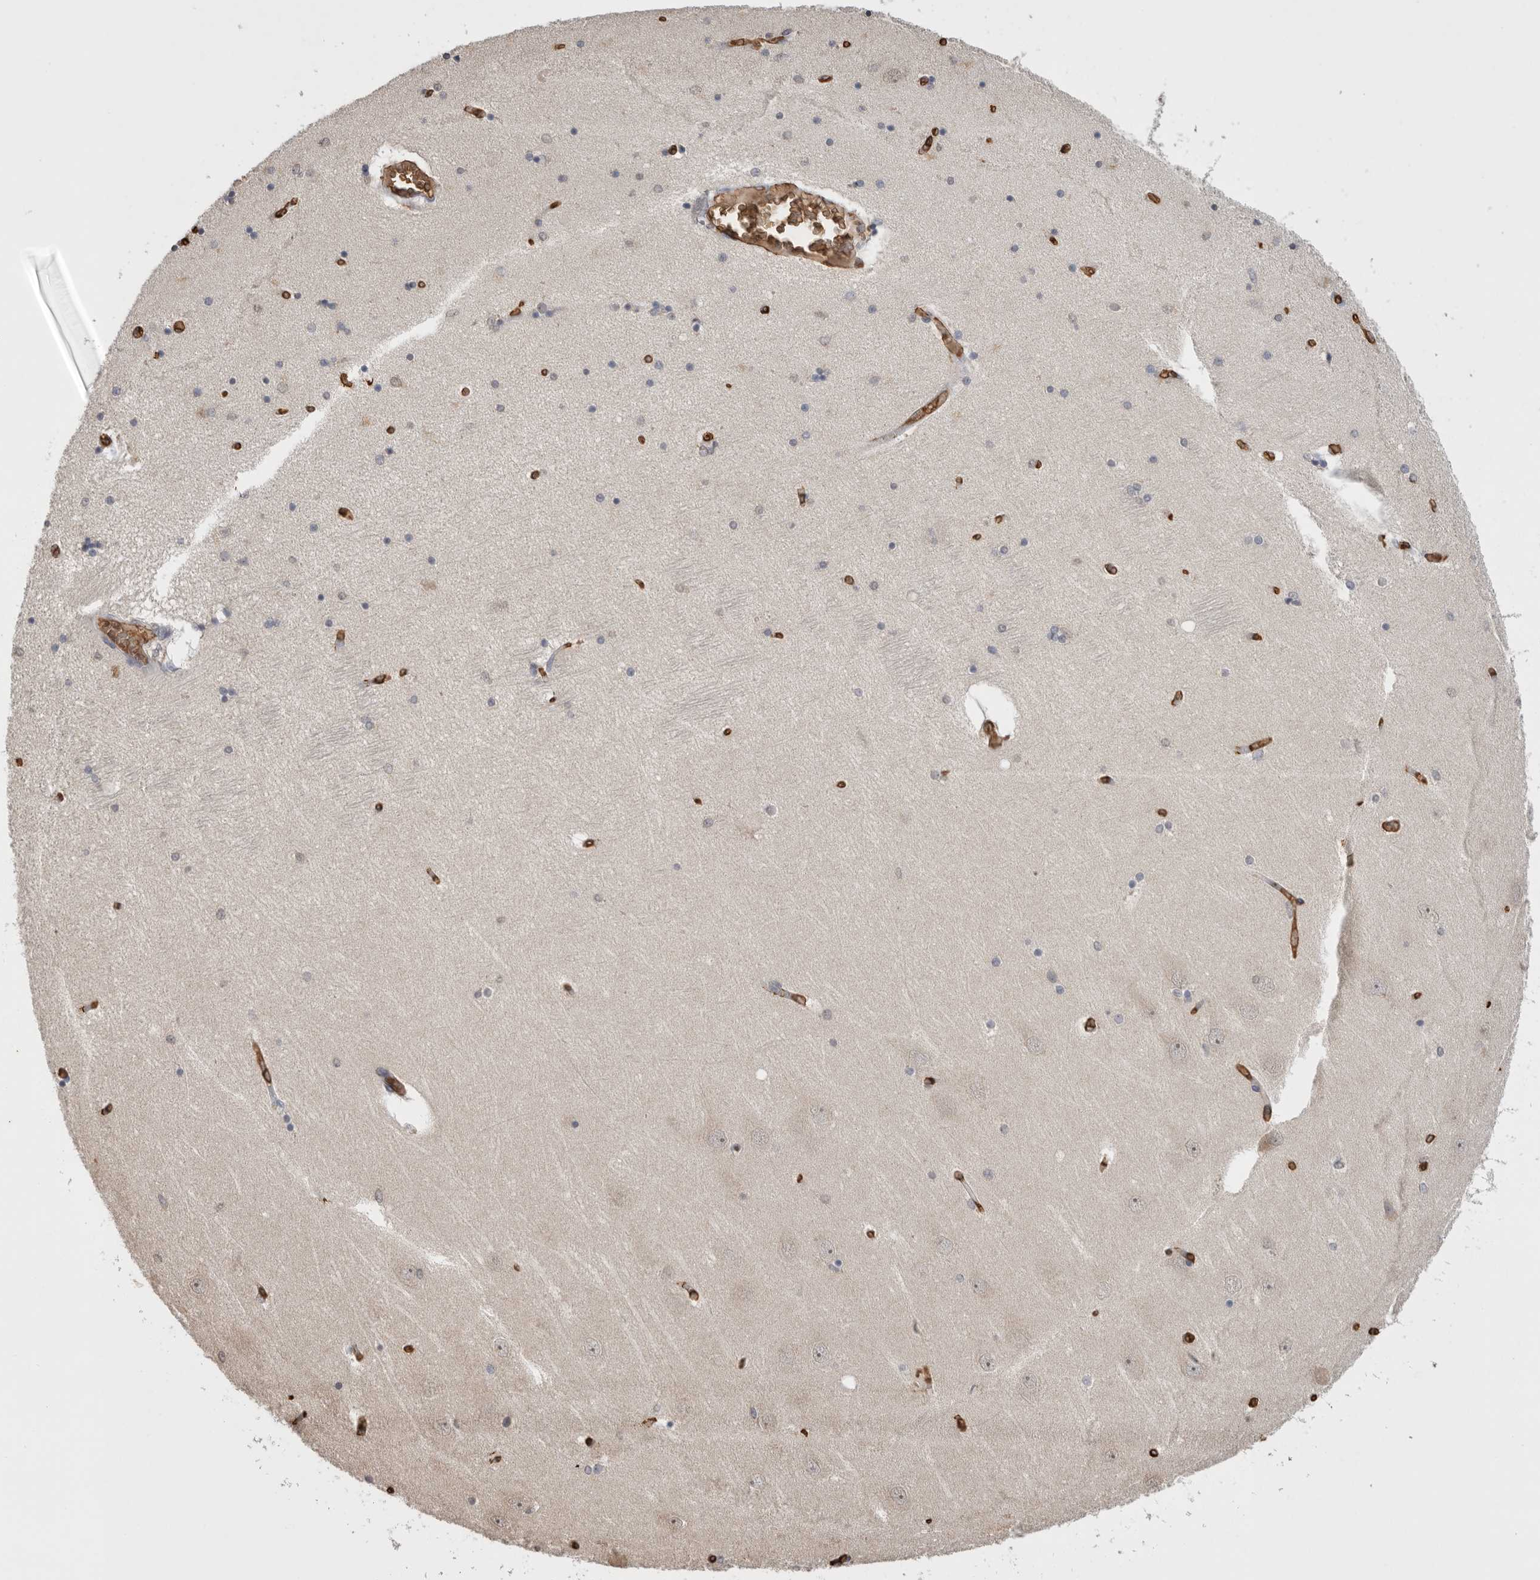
{"staining": {"intensity": "negative", "quantity": "none", "location": "none"}, "tissue": "hippocampus", "cell_type": "Glial cells", "image_type": "normal", "snomed": [{"axis": "morphology", "description": "Normal tissue, NOS"}, {"axis": "topography", "description": "Hippocampus"}], "caption": "This is an immunohistochemistry image of benign human hippocampus. There is no positivity in glial cells.", "gene": "IL27", "patient": {"sex": "female", "age": 54}}